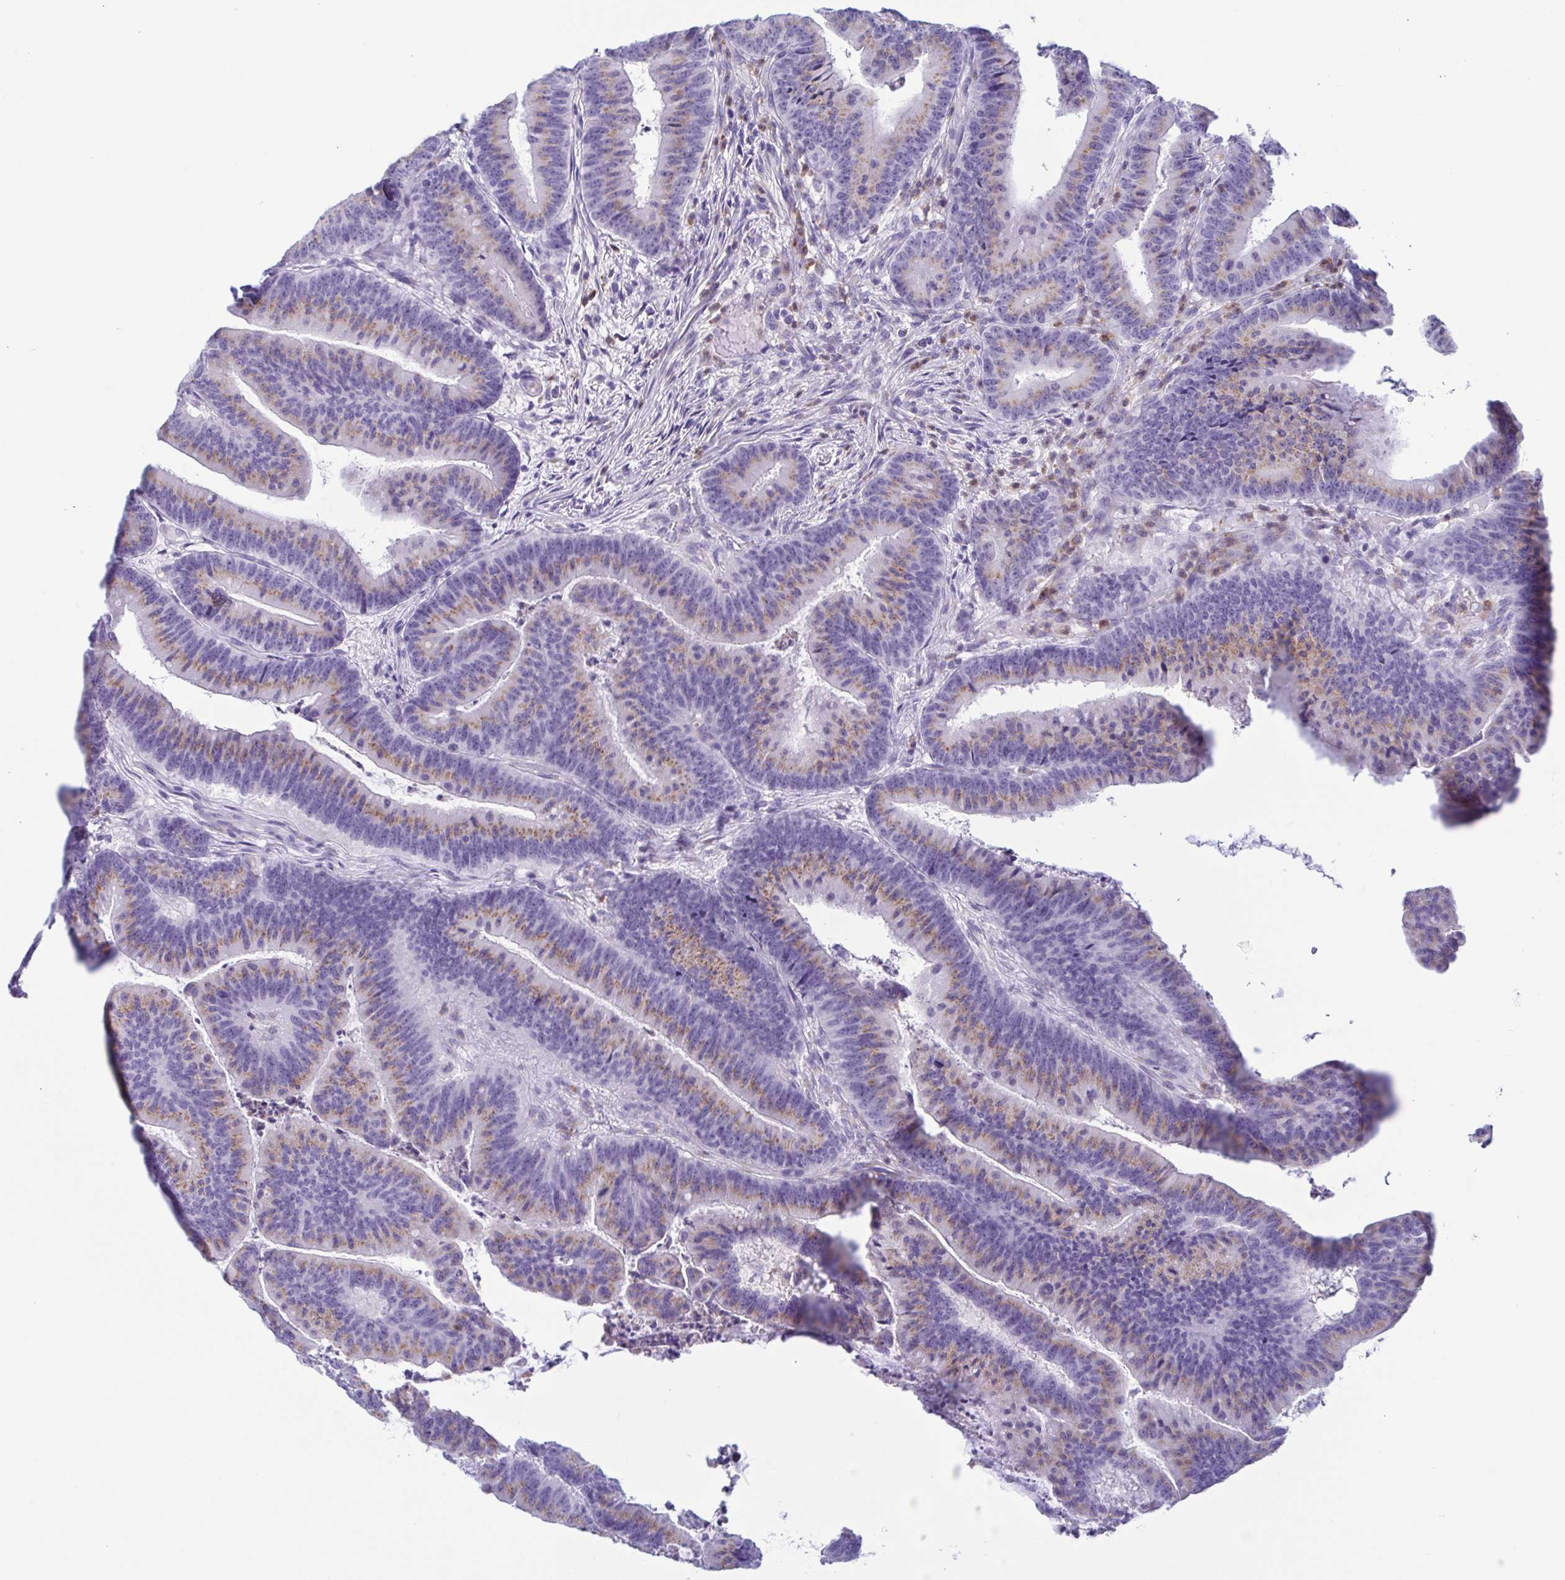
{"staining": {"intensity": "weak", "quantity": "25%-75%", "location": "cytoplasmic/membranous"}, "tissue": "colorectal cancer", "cell_type": "Tumor cells", "image_type": "cancer", "snomed": [{"axis": "morphology", "description": "Adenocarcinoma, NOS"}, {"axis": "topography", "description": "Colon"}], "caption": "About 25%-75% of tumor cells in adenocarcinoma (colorectal) reveal weak cytoplasmic/membranous protein expression as visualized by brown immunohistochemical staining.", "gene": "AZU1", "patient": {"sex": "female", "age": 78}}